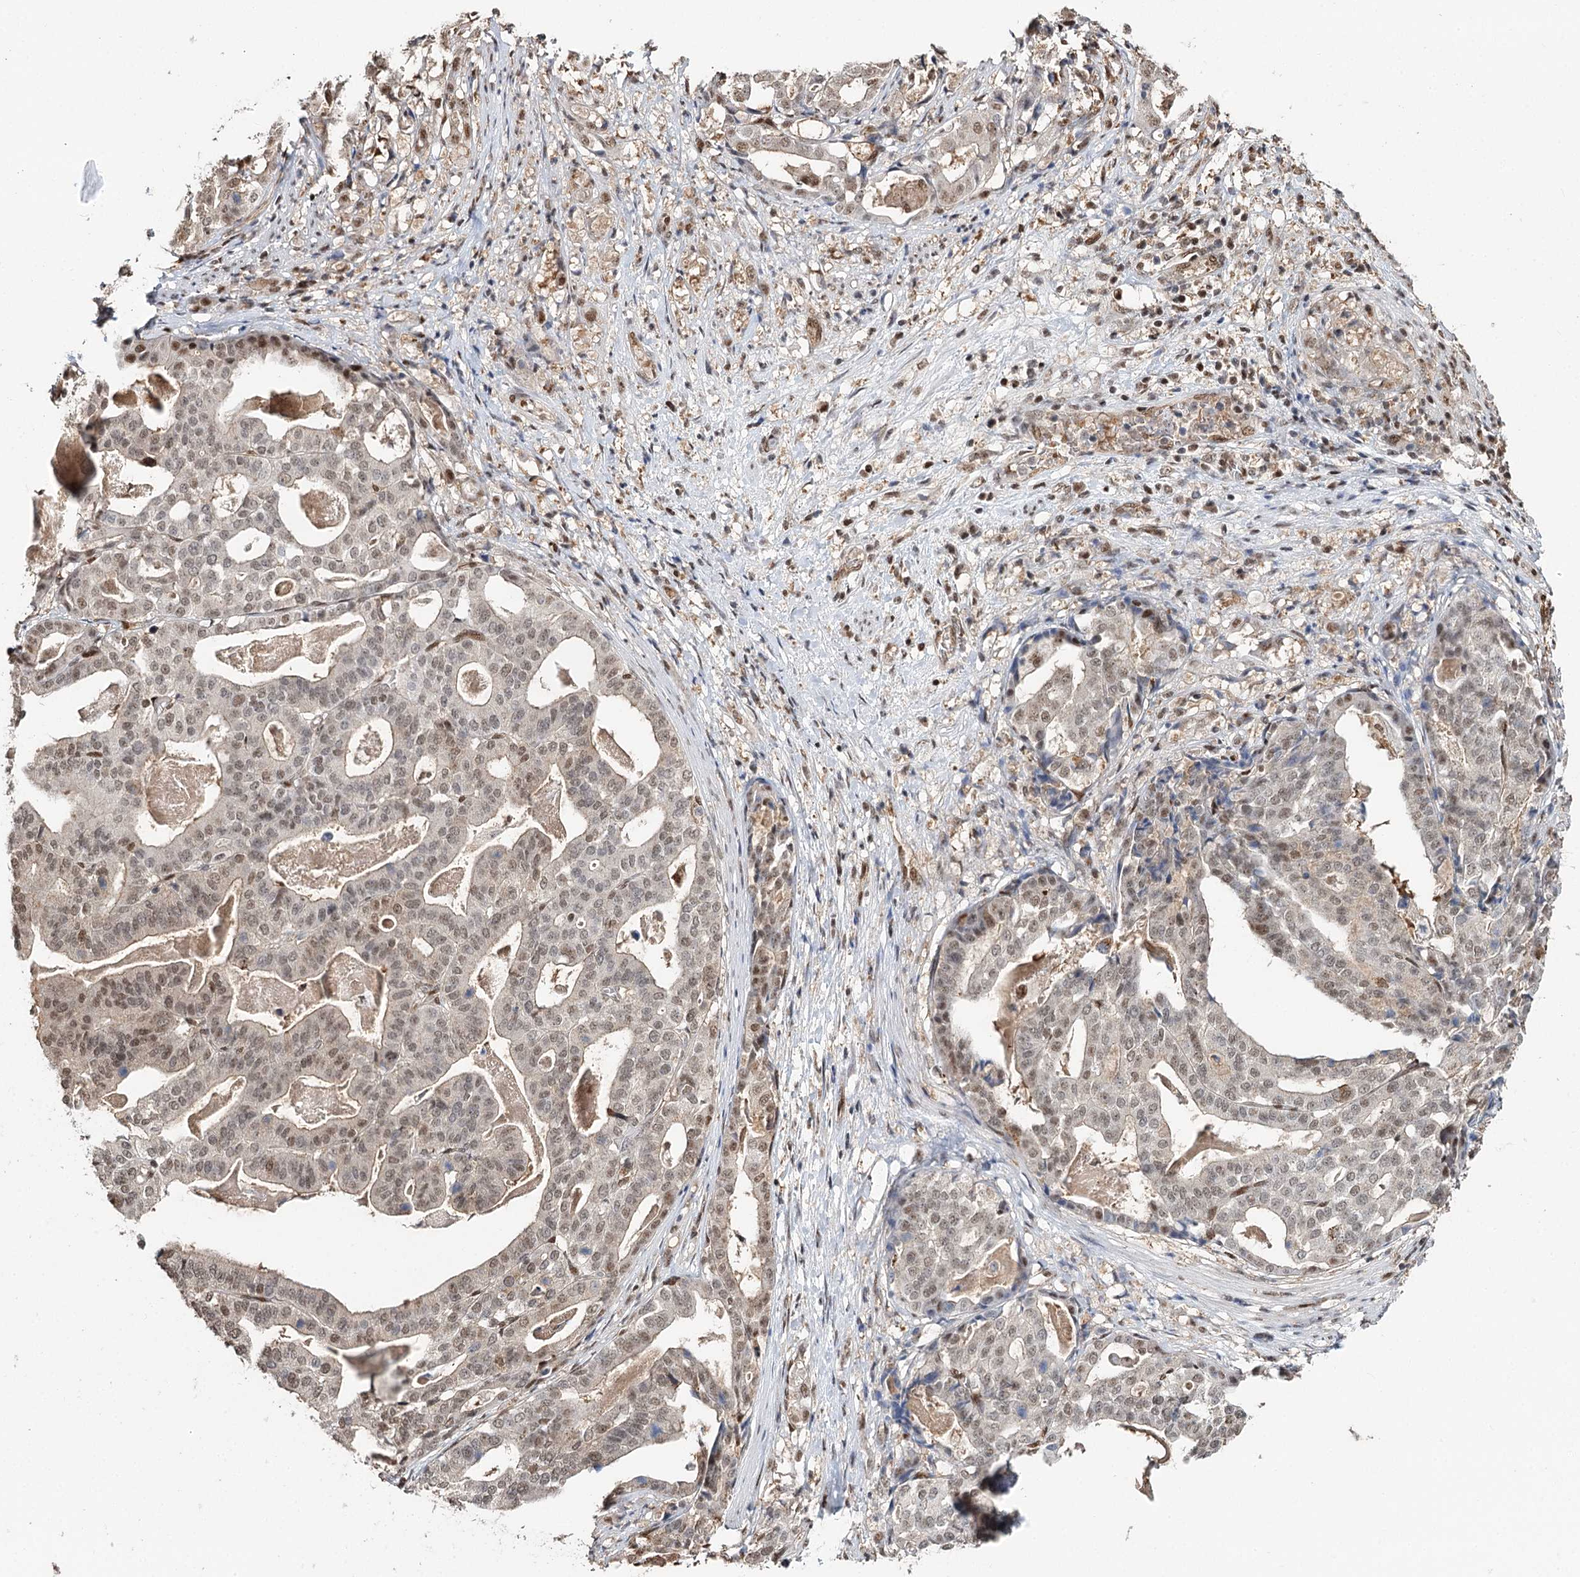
{"staining": {"intensity": "weak", "quantity": "25%-75%", "location": "nuclear"}, "tissue": "stomach cancer", "cell_type": "Tumor cells", "image_type": "cancer", "snomed": [{"axis": "morphology", "description": "Adenocarcinoma, NOS"}, {"axis": "topography", "description": "Stomach"}], "caption": "Immunohistochemistry (IHC) micrograph of neoplastic tissue: human stomach adenocarcinoma stained using immunohistochemistry (IHC) displays low levels of weak protein expression localized specifically in the nuclear of tumor cells, appearing as a nuclear brown color.", "gene": "RPS27A", "patient": {"sex": "male", "age": 48}}